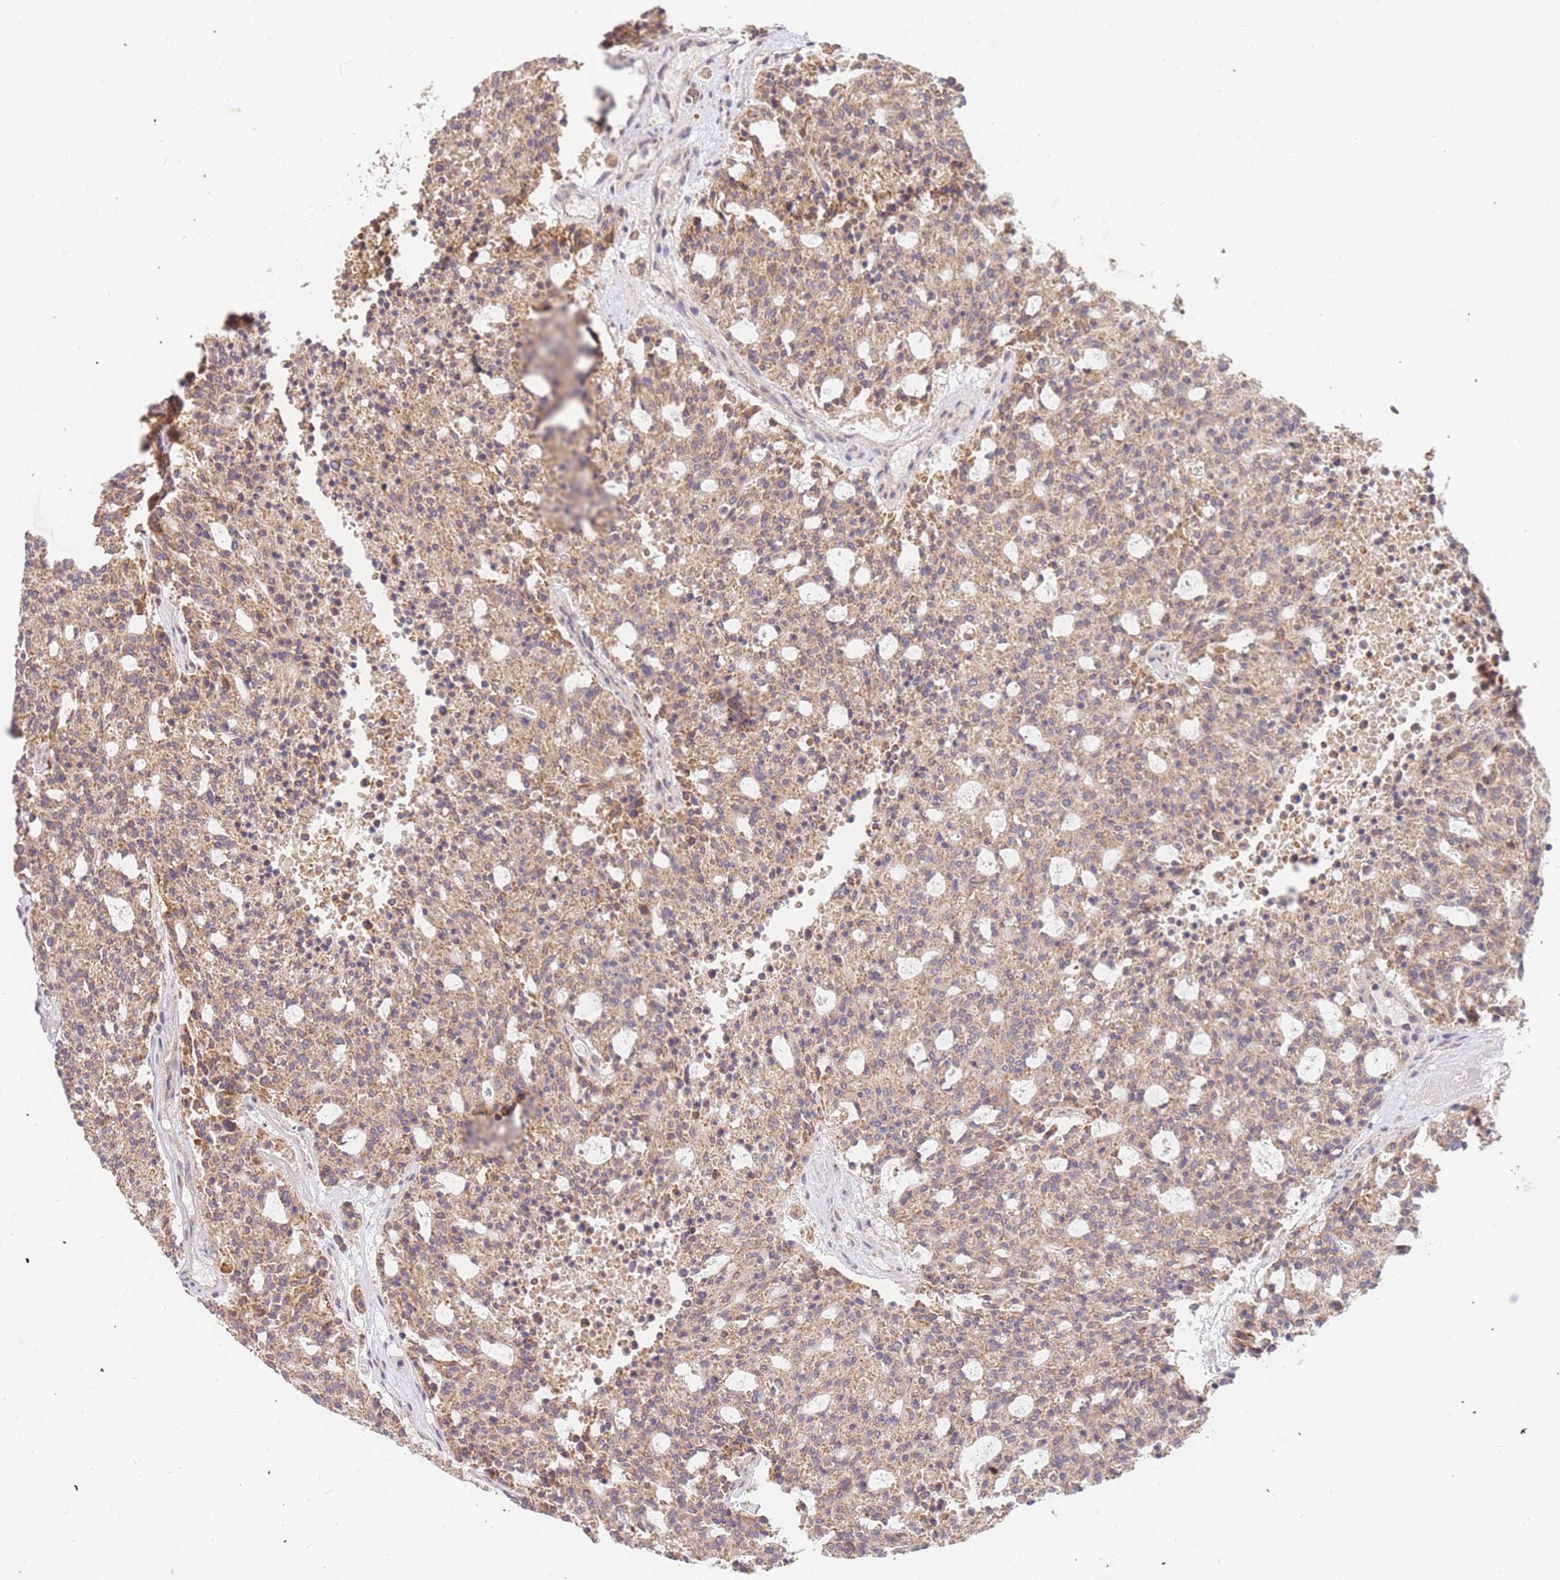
{"staining": {"intensity": "moderate", "quantity": ">75%", "location": "cytoplasmic/membranous"}, "tissue": "carcinoid", "cell_type": "Tumor cells", "image_type": "cancer", "snomed": [{"axis": "morphology", "description": "Carcinoid, malignant, NOS"}, {"axis": "topography", "description": "Pancreas"}], "caption": "DAB (3,3'-diaminobenzidine) immunohistochemical staining of carcinoid shows moderate cytoplasmic/membranous protein staining in approximately >75% of tumor cells. (brown staining indicates protein expression, while blue staining denotes nuclei).", "gene": "ADCY9", "patient": {"sex": "female", "age": 54}}